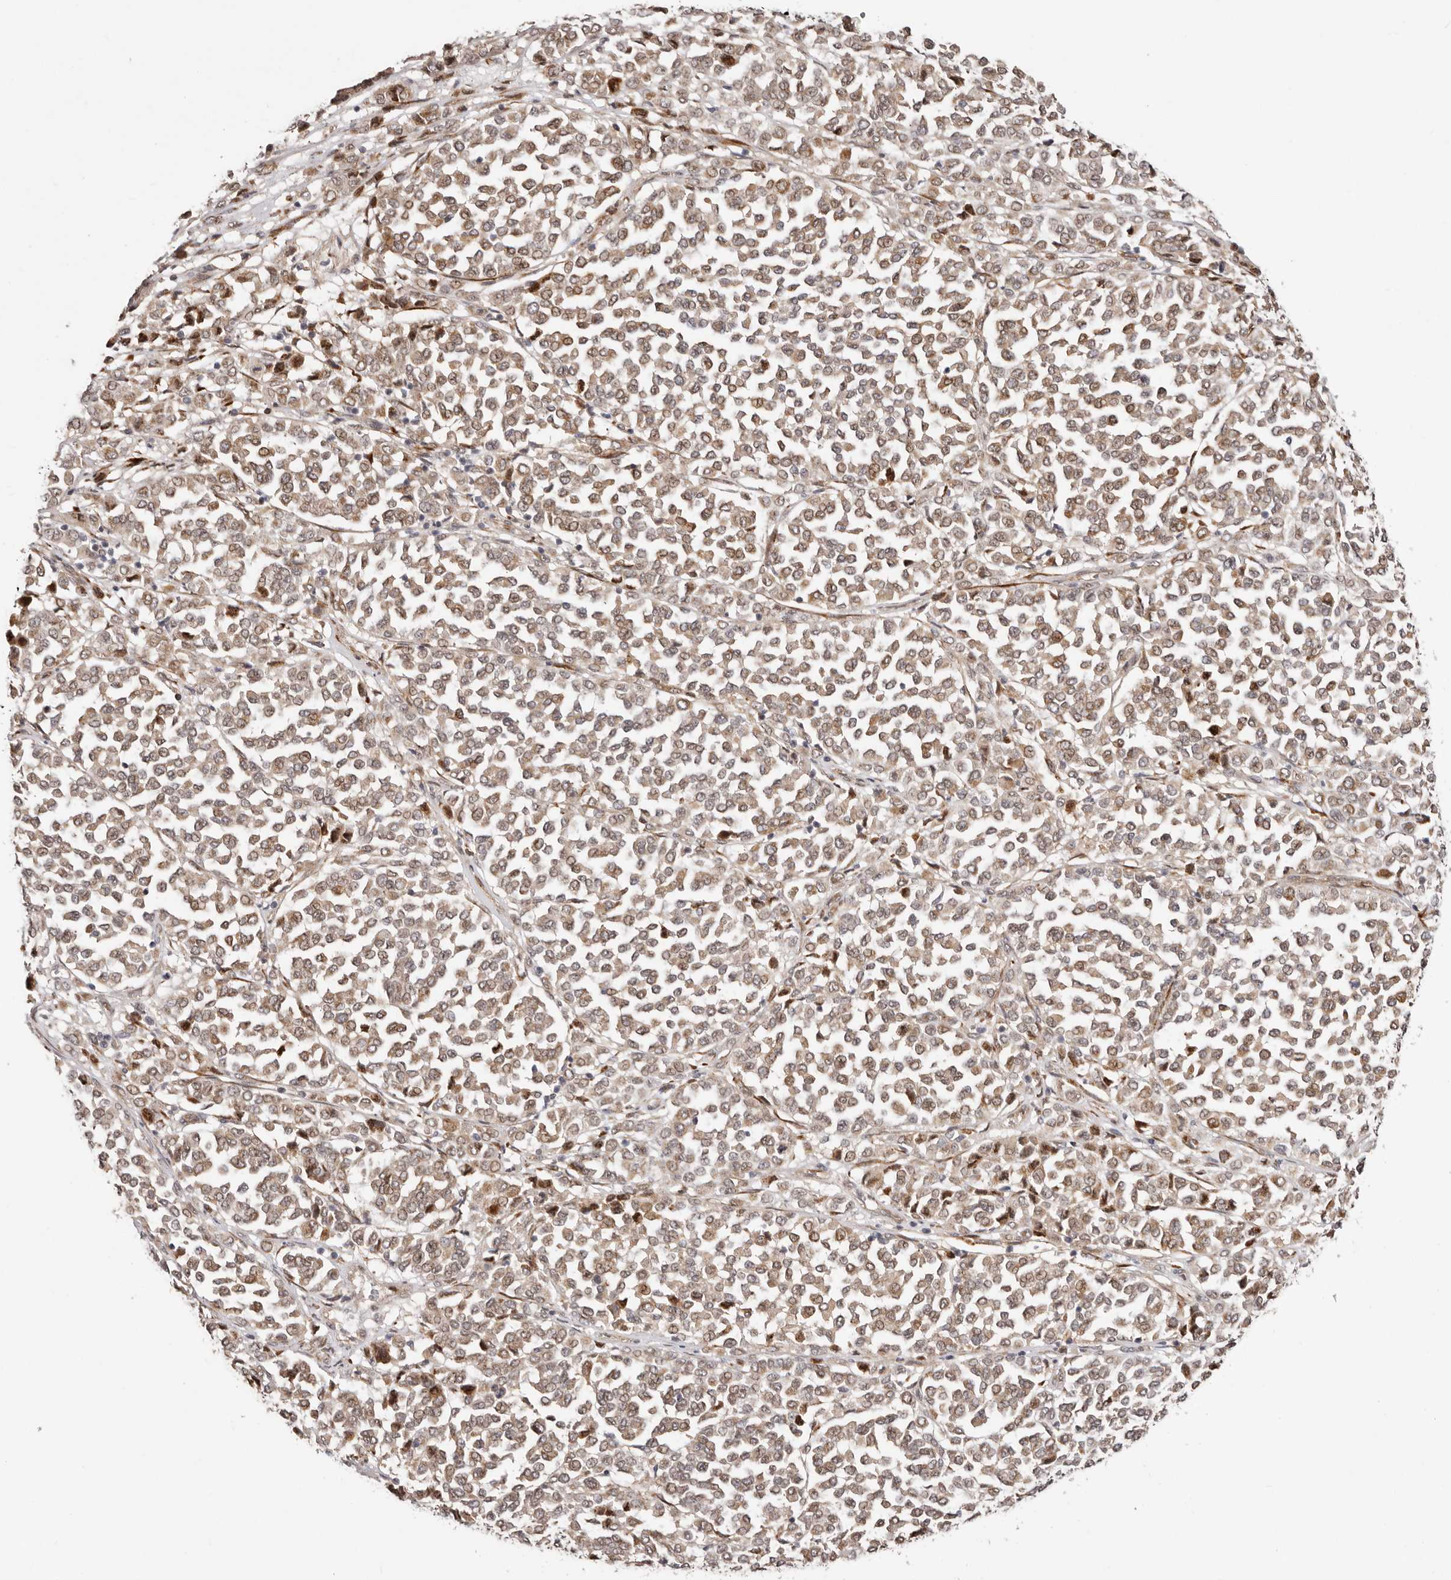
{"staining": {"intensity": "weak", "quantity": ">75%", "location": "cytoplasmic/membranous,nuclear"}, "tissue": "melanoma", "cell_type": "Tumor cells", "image_type": "cancer", "snomed": [{"axis": "morphology", "description": "Malignant melanoma, Metastatic site"}, {"axis": "topography", "description": "Pancreas"}], "caption": "Immunohistochemistry of malignant melanoma (metastatic site) exhibits low levels of weak cytoplasmic/membranous and nuclear positivity in approximately >75% of tumor cells.", "gene": "SRCAP", "patient": {"sex": "female", "age": 30}}